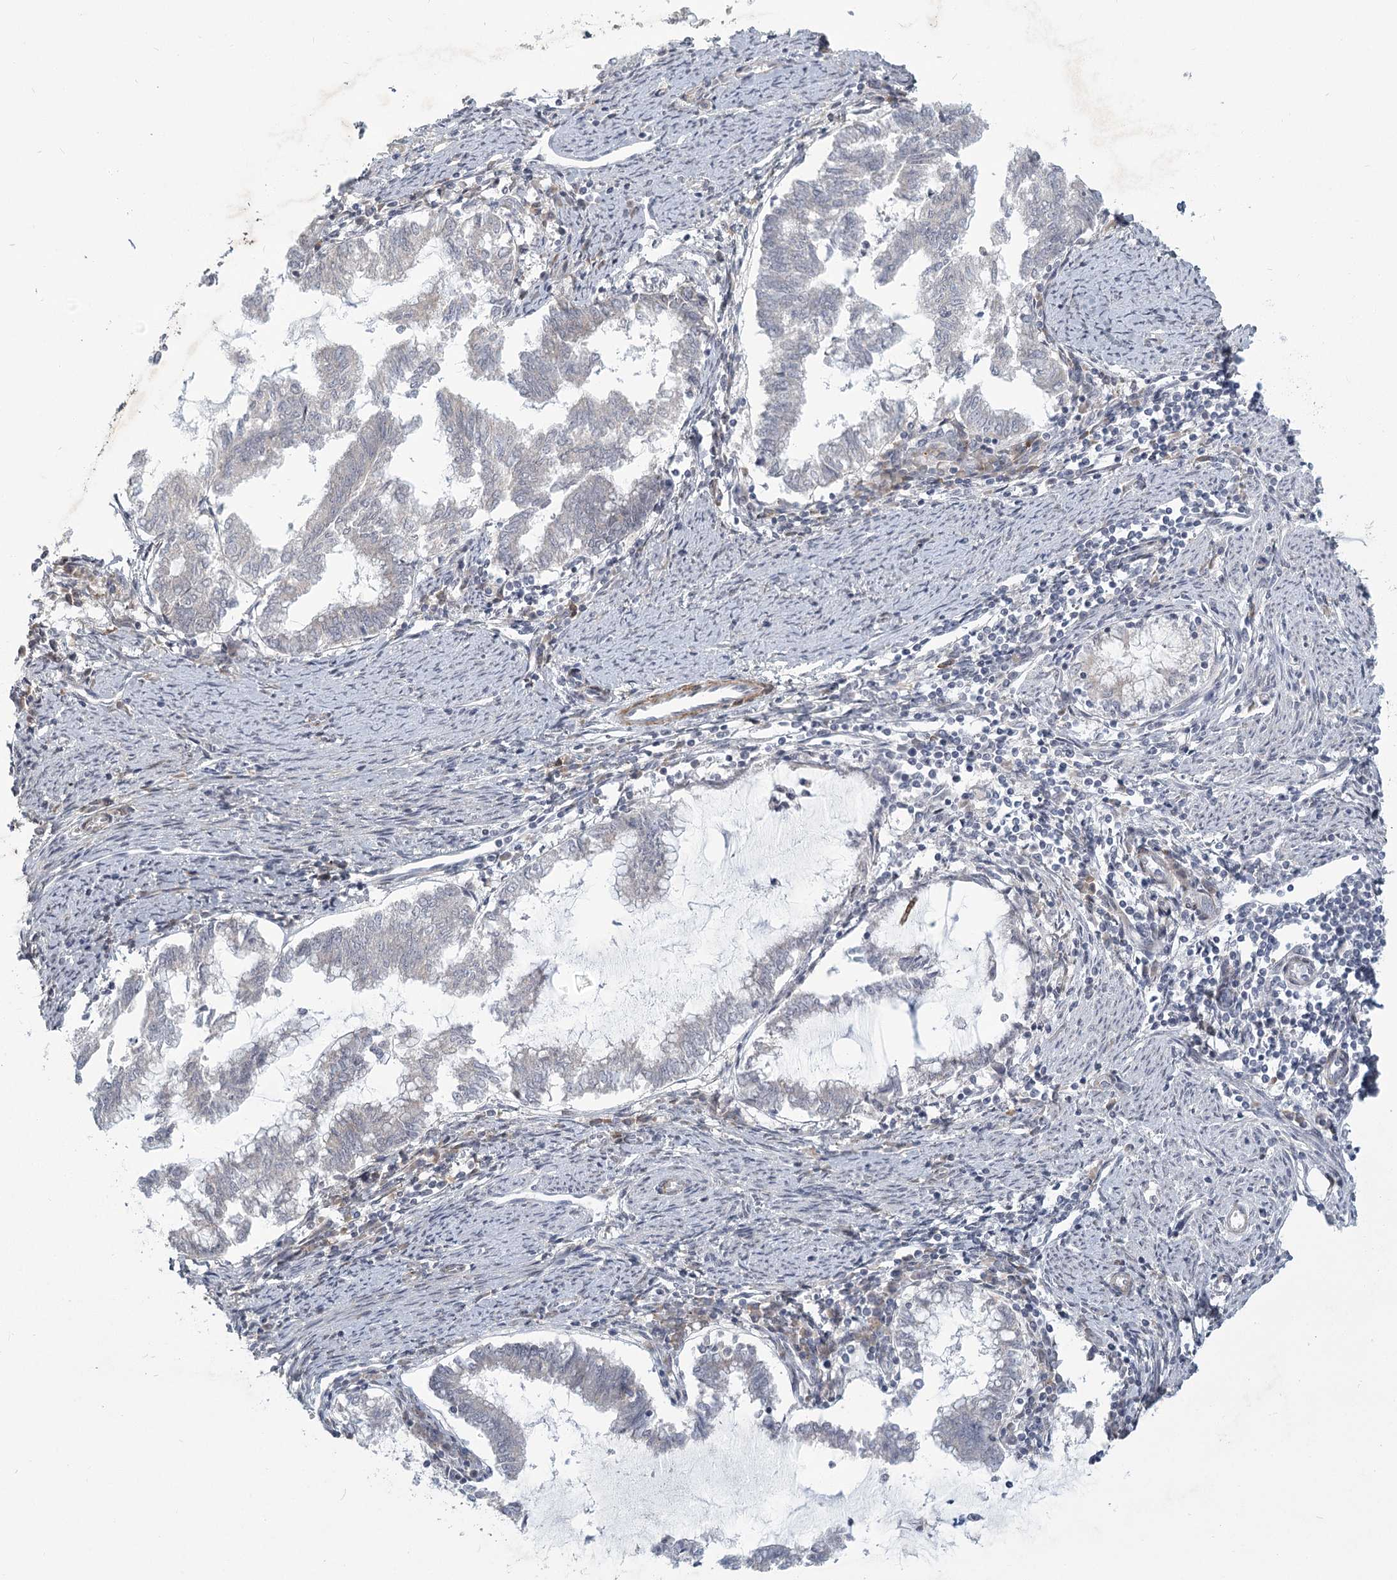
{"staining": {"intensity": "negative", "quantity": "none", "location": "none"}, "tissue": "endometrial cancer", "cell_type": "Tumor cells", "image_type": "cancer", "snomed": [{"axis": "morphology", "description": "Adenocarcinoma, NOS"}, {"axis": "topography", "description": "Endometrium"}], "caption": "Immunohistochemical staining of human adenocarcinoma (endometrial) exhibits no significant staining in tumor cells. (Immunohistochemistry (ihc), brightfield microscopy, high magnification).", "gene": "MEPE", "patient": {"sex": "female", "age": 79}}